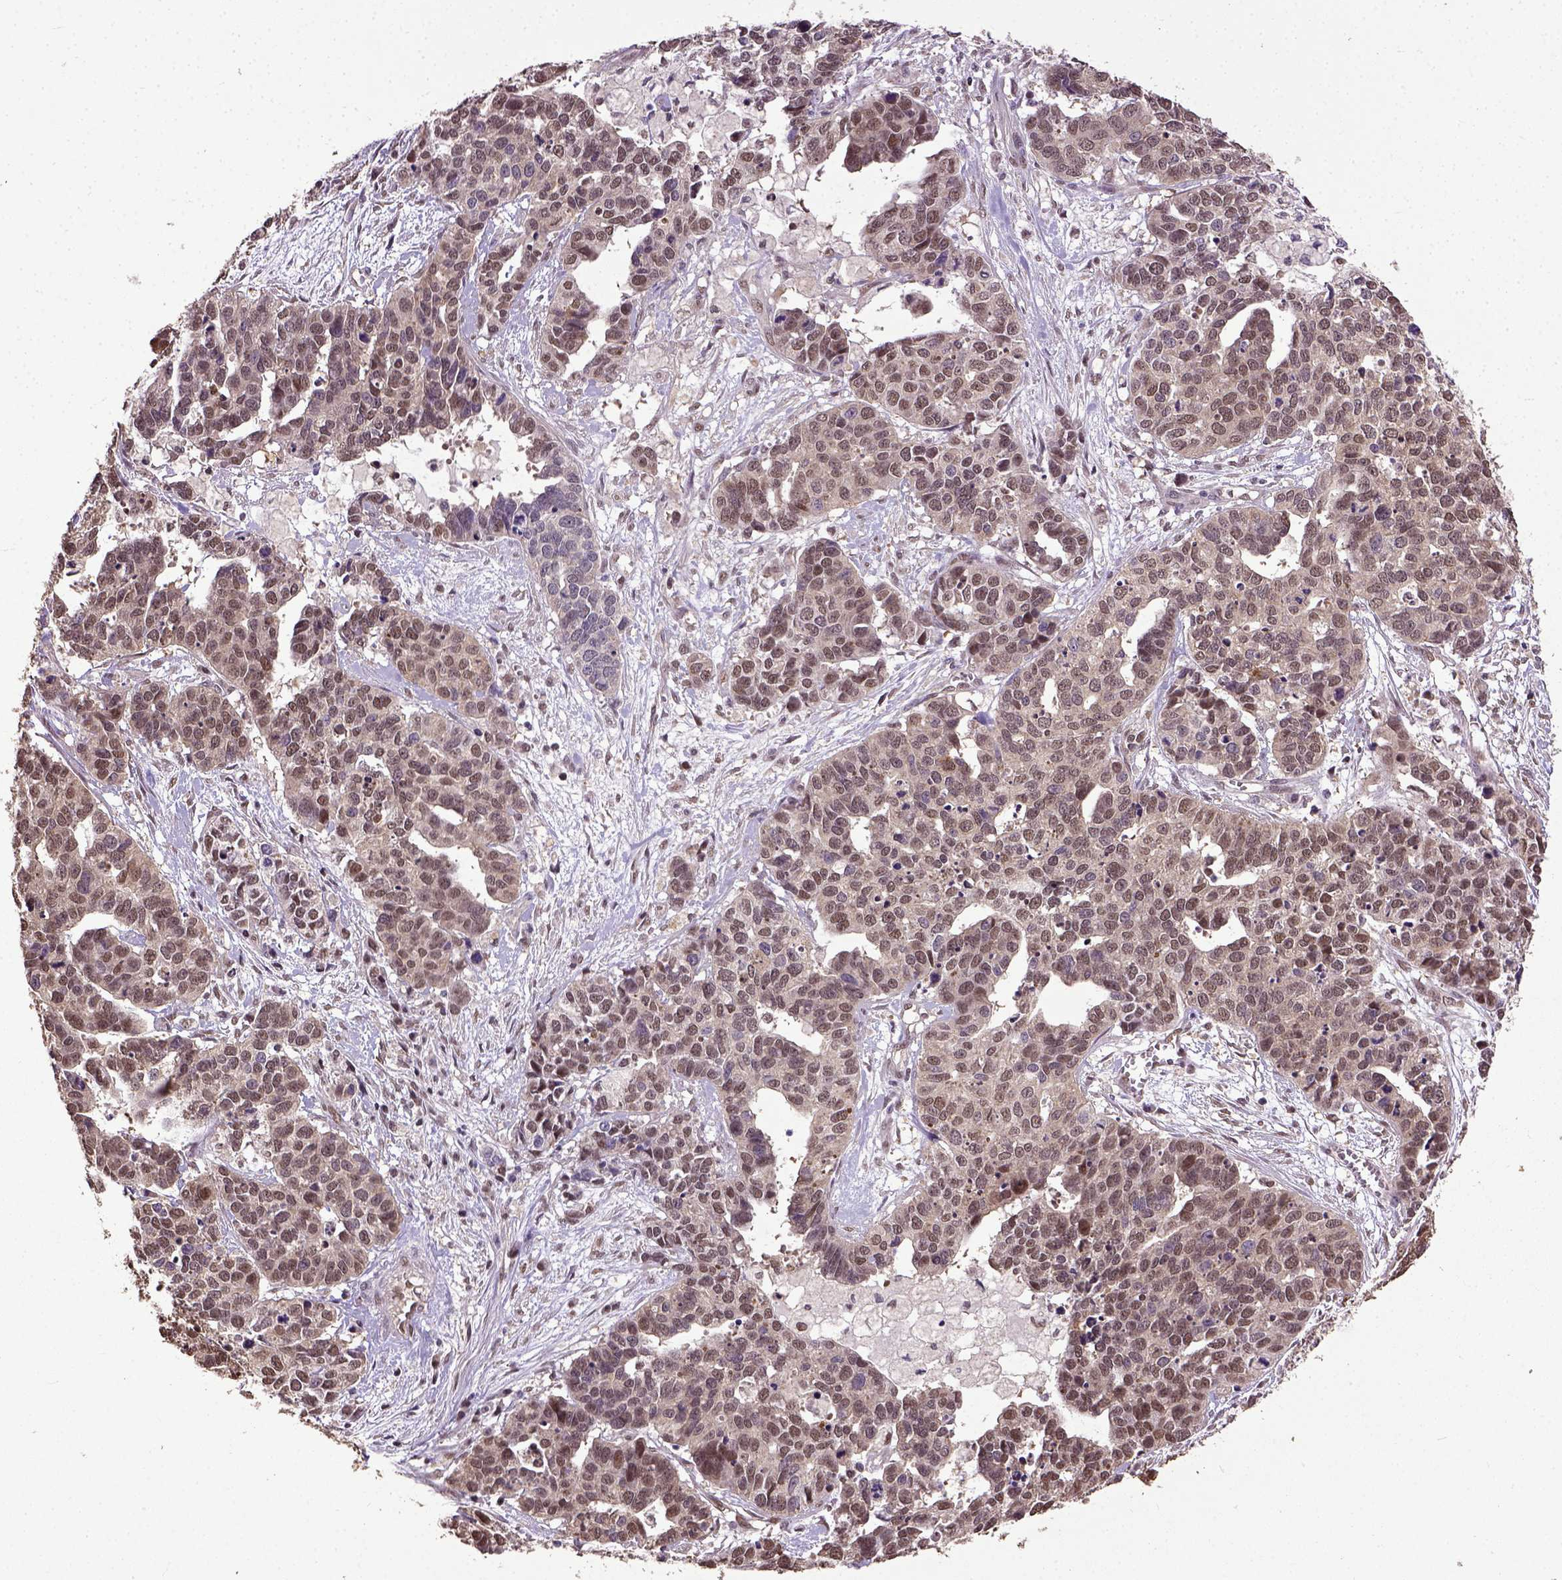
{"staining": {"intensity": "moderate", "quantity": ">75%", "location": "cytoplasmic/membranous,nuclear"}, "tissue": "ovarian cancer", "cell_type": "Tumor cells", "image_type": "cancer", "snomed": [{"axis": "morphology", "description": "Carcinoma, endometroid"}, {"axis": "topography", "description": "Ovary"}], "caption": "DAB immunohistochemical staining of endometroid carcinoma (ovarian) shows moderate cytoplasmic/membranous and nuclear protein positivity in approximately >75% of tumor cells.", "gene": "UBA3", "patient": {"sex": "female", "age": 65}}